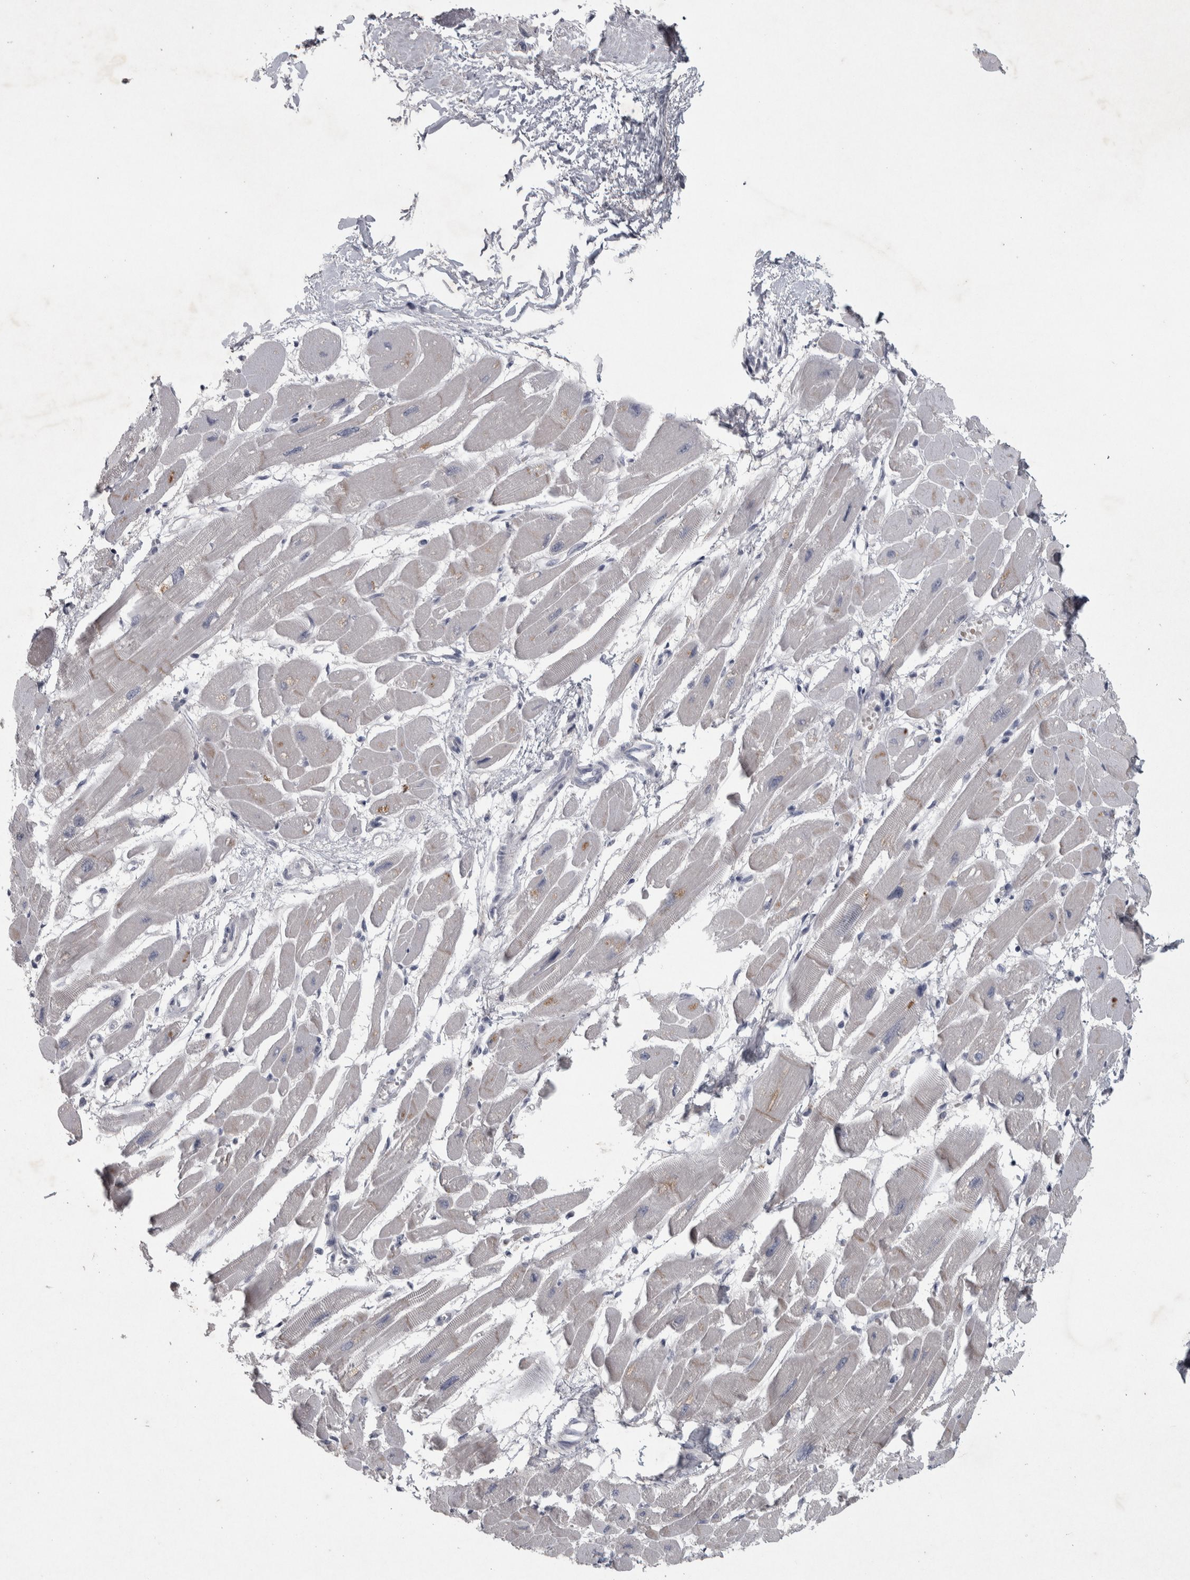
{"staining": {"intensity": "weak", "quantity": "<25%", "location": "cytoplasmic/membranous"}, "tissue": "heart muscle", "cell_type": "Cardiomyocytes", "image_type": "normal", "snomed": [{"axis": "morphology", "description": "Normal tissue, NOS"}, {"axis": "topography", "description": "Heart"}], "caption": "High power microscopy micrograph of an IHC photomicrograph of benign heart muscle, revealing no significant positivity in cardiomyocytes.", "gene": "ENPP7", "patient": {"sex": "female", "age": 54}}